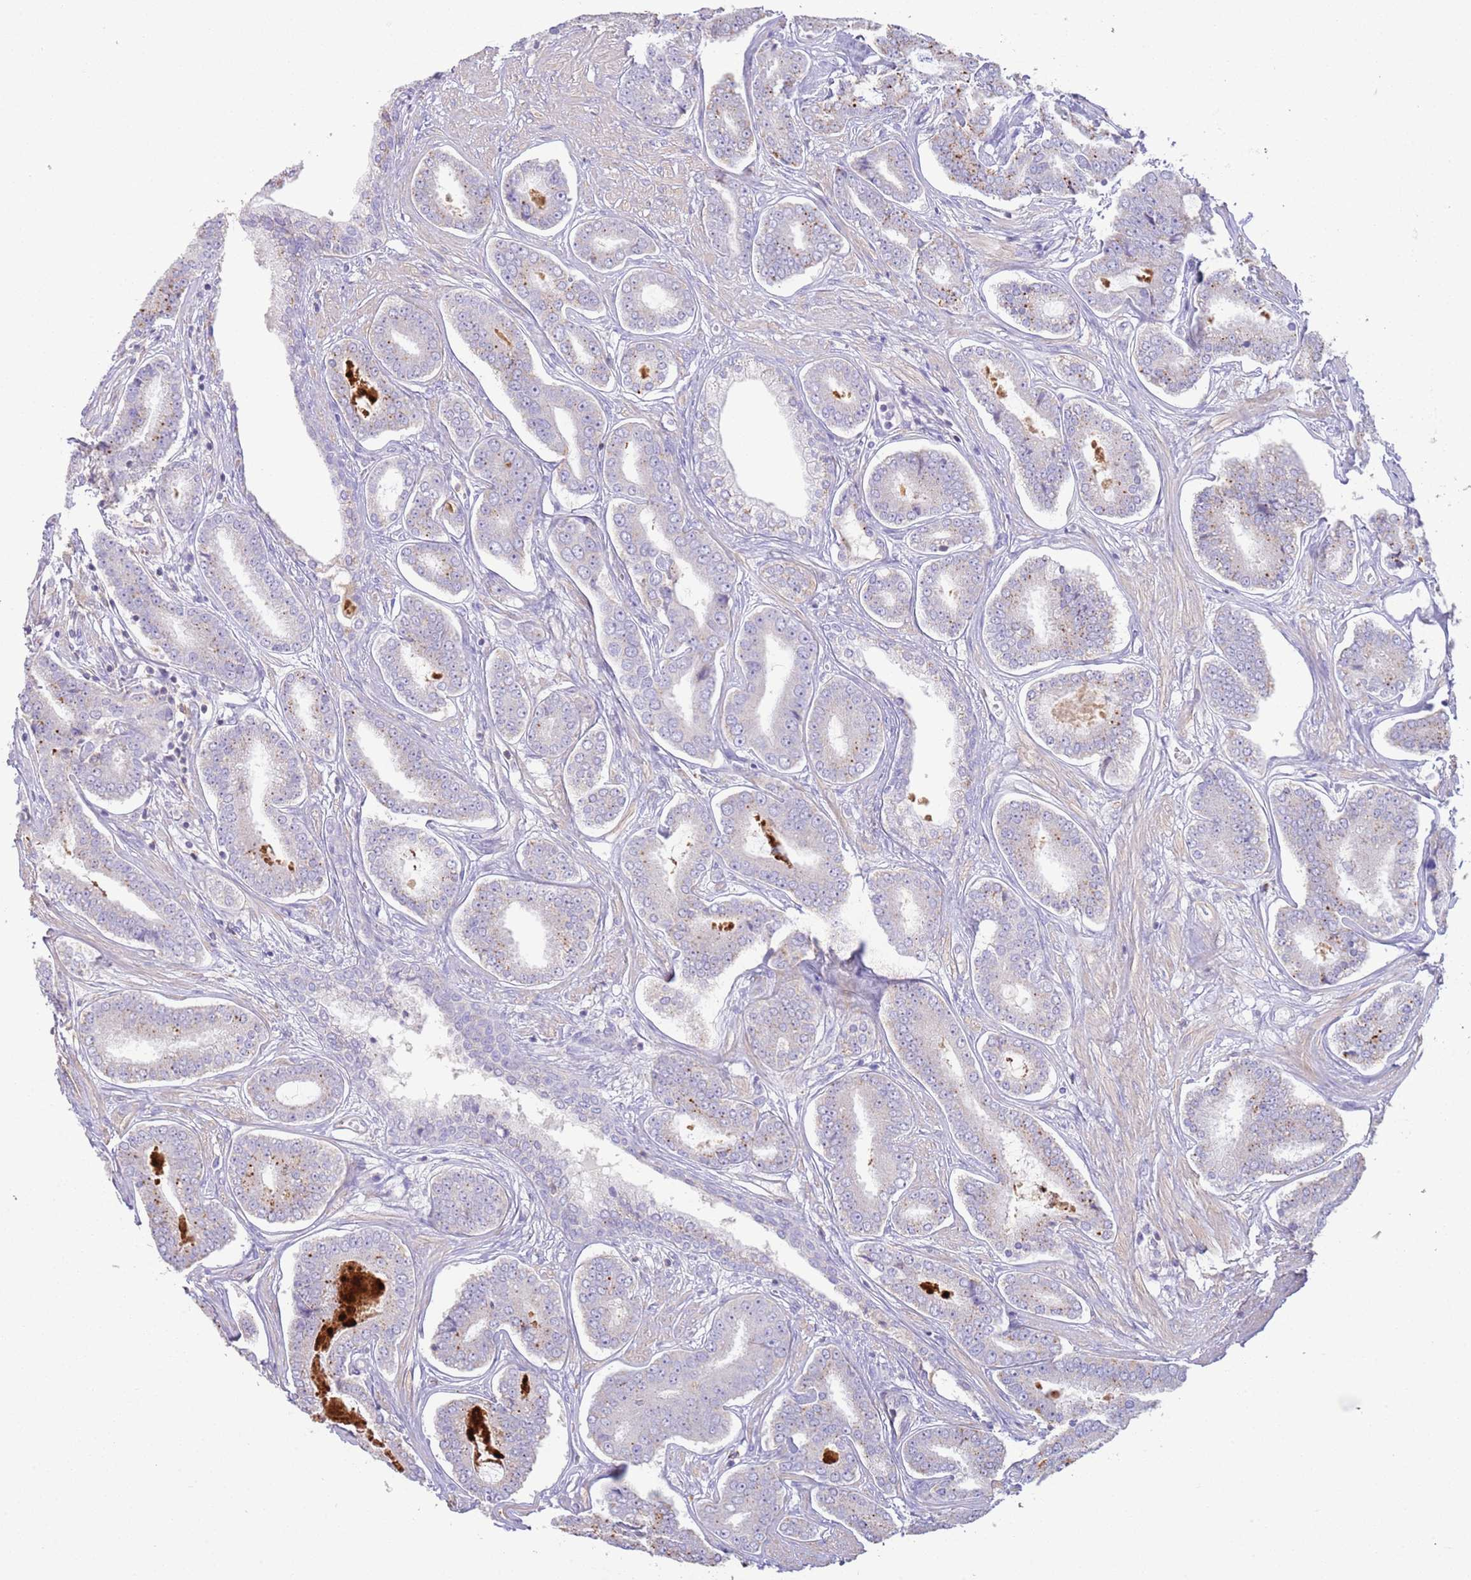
{"staining": {"intensity": "negative", "quantity": "none", "location": "none"}, "tissue": "prostate cancer", "cell_type": "Tumor cells", "image_type": "cancer", "snomed": [{"axis": "morphology", "description": "Adenocarcinoma, NOS"}, {"axis": "topography", "description": "Prostate and seminal vesicle, NOS"}], "caption": "A micrograph of human adenocarcinoma (prostate) is negative for staining in tumor cells.", "gene": "SFTPA1", "patient": {"sex": "male", "age": 76}}